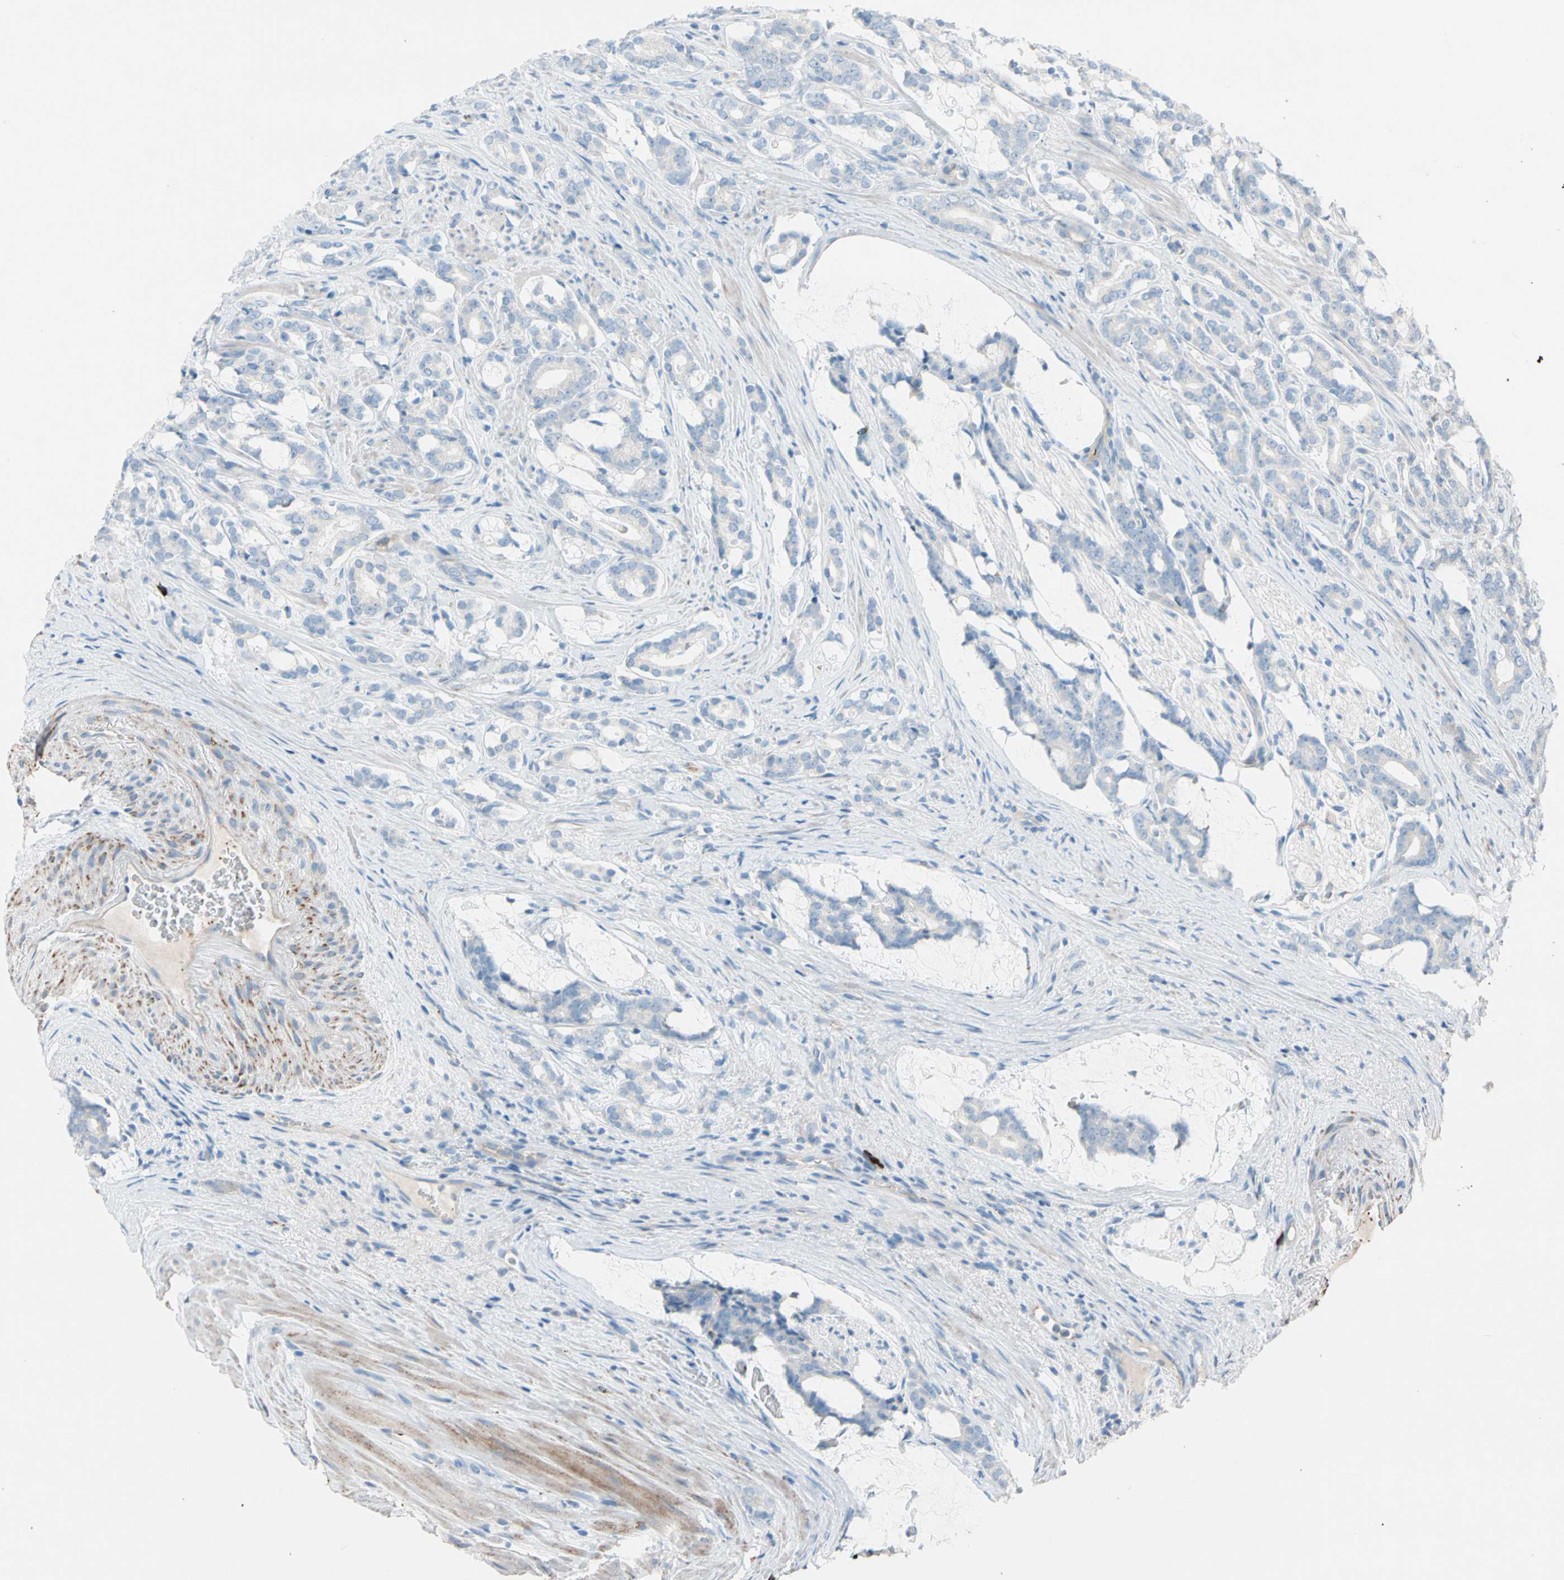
{"staining": {"intensity": "weak", "quantity": ">75%", "location": "cytoplasmic/membranous"}, "tissue": "prostate cancer", "cell_type": "Tumor cells", "image_type": "cancer", "snomed": [{"axis": "morphology", "description": "Adenocarcinoma, Low grade"}, {"axis": "topography", "description": "Prostate"}], "caption": "Adenocarcinoma (low-grade) (prostate) was stained to show a protein in brown. There is low levels of weak cytoplasmic/membranous expression in approximately >75% of tumor cells.", "gene": "LY6G6F", "patient": {"sex": "male", "age": 58}}